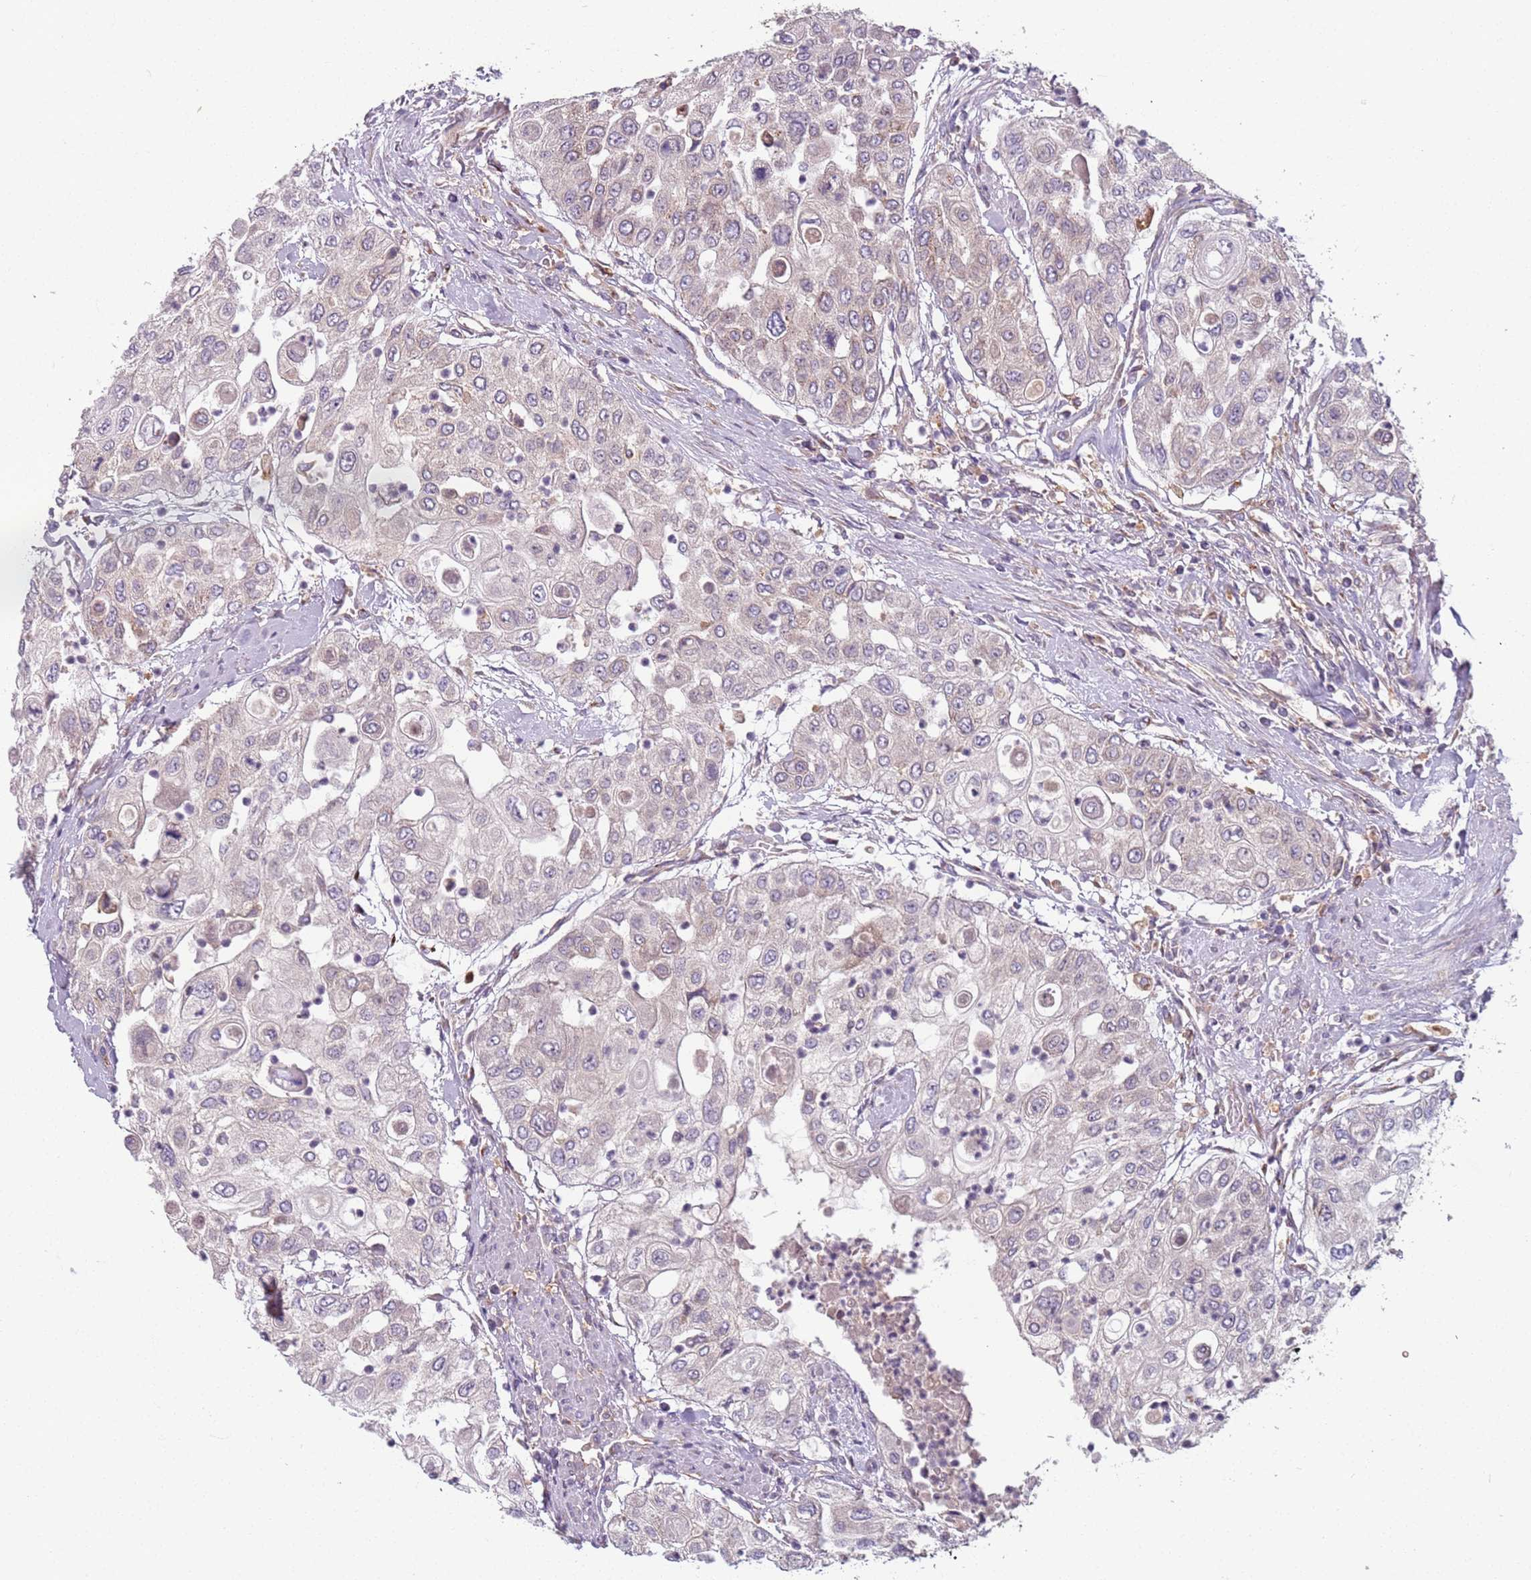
{"staining": {"intensity": "negative", "quantity": "none", "location": "none"}, "tissue": "urothelial cancer", "cell_type": "Tumor cells", "image_type": "cancer", "snomed": [{"axis": "morphology", "description": "Urothelial carcinoma, High grade"}, {"axis": "topography", "description": "Urinary bladder"}], "caption": "Urothelial cancer was stained to show a protein in brown. There is no significant staining in tumor cells.", "gene": "AKTIP", "patient": {"sex": "female", "age": 79}}